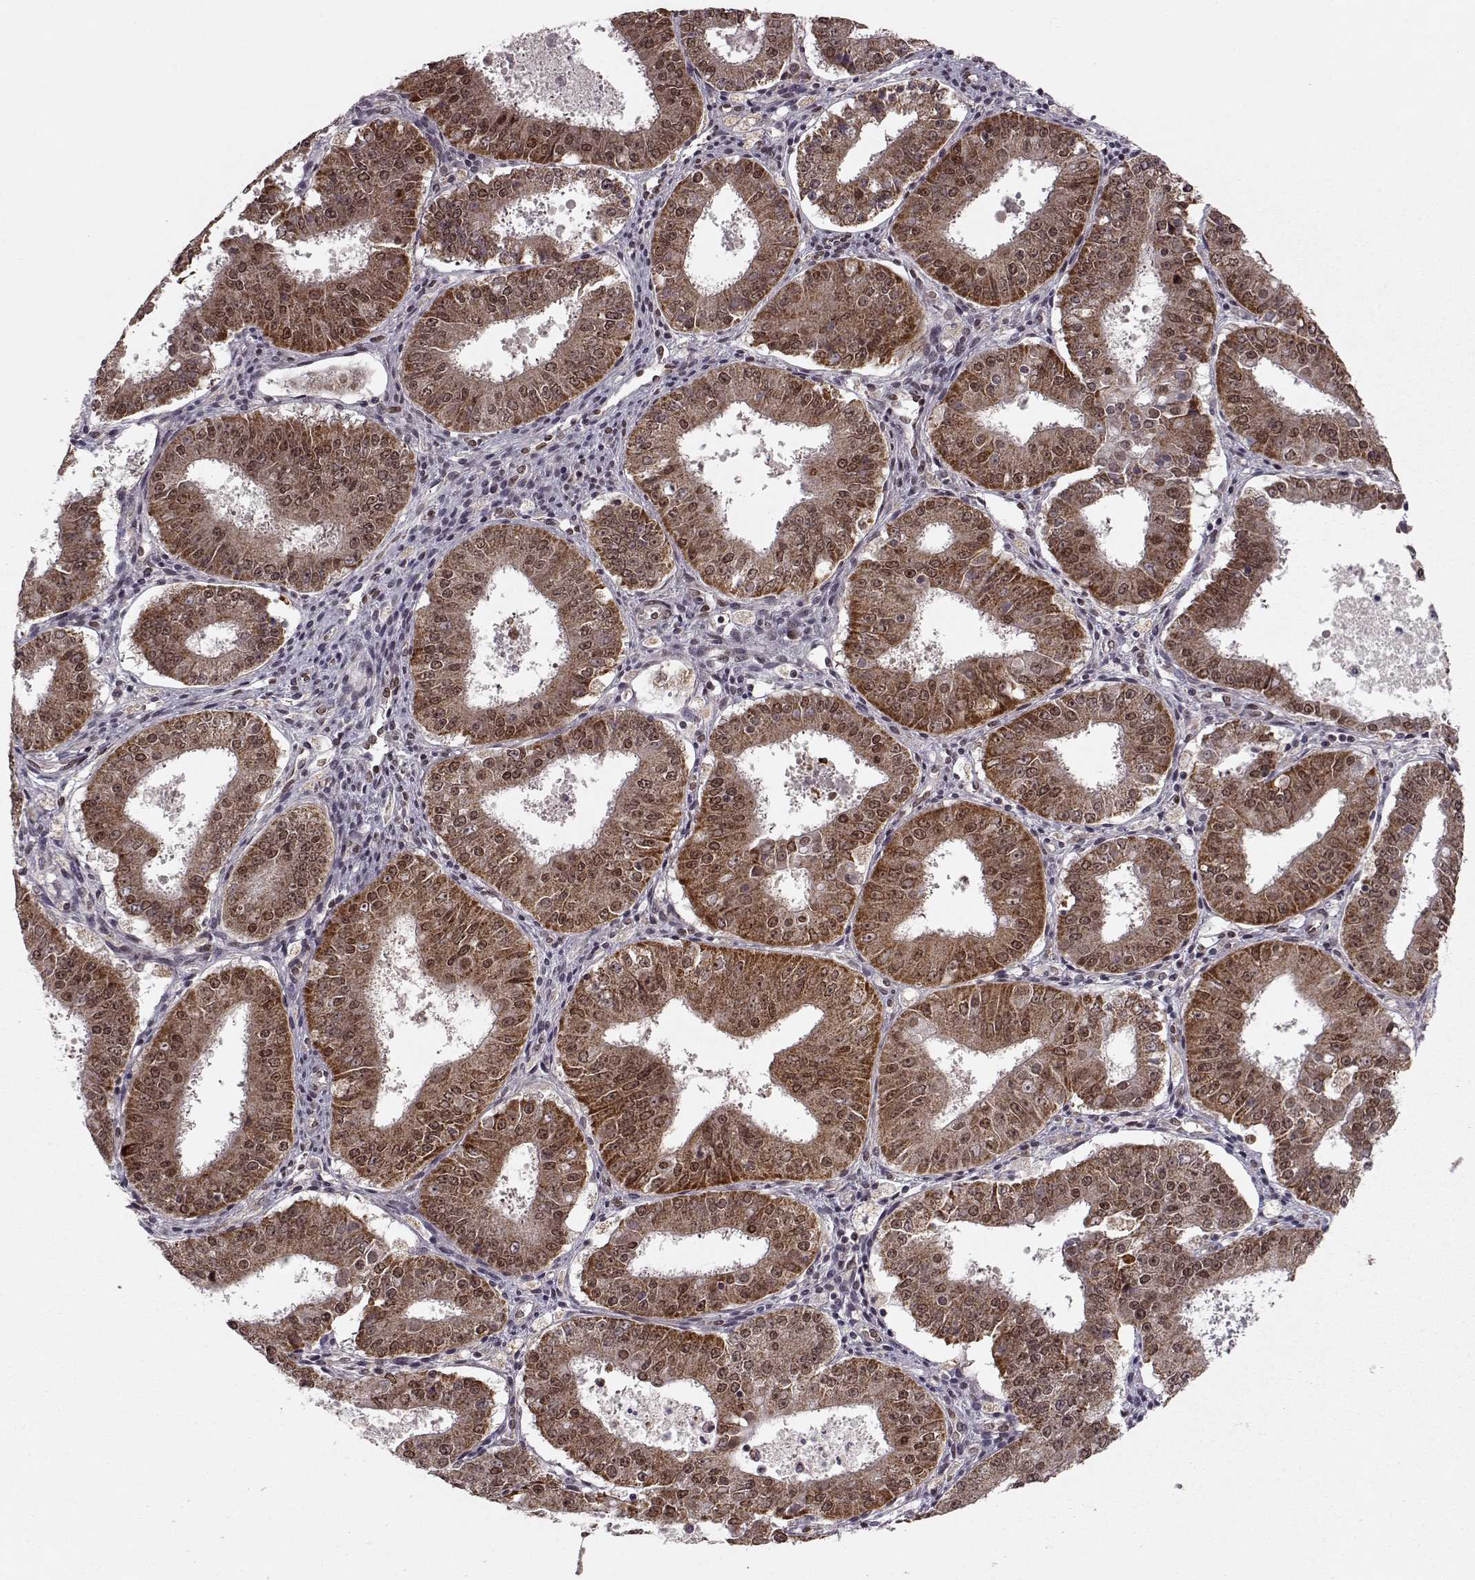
{"staining": {"intensity": "moderate", "quantity": ">75%", "location": "cytoplasmic/membranous"}, "tissue": "ovarian cancer", "cell_type": "Tumor cells", "image_type": "cancer", "snomed": [{"axis": "morphology", "description": "Carcinoma, endometroid"}, {"axis": "topography", "description": "Ovary"}], "caption": "Human ovarian endometroid carcinoma stained for a protein (brown) displays moderate cytoplasmic/membranous positive expression in about >75% of tumor cells.", "gene": "RAI1", "patient": {"sex": "female", "age": 42}}